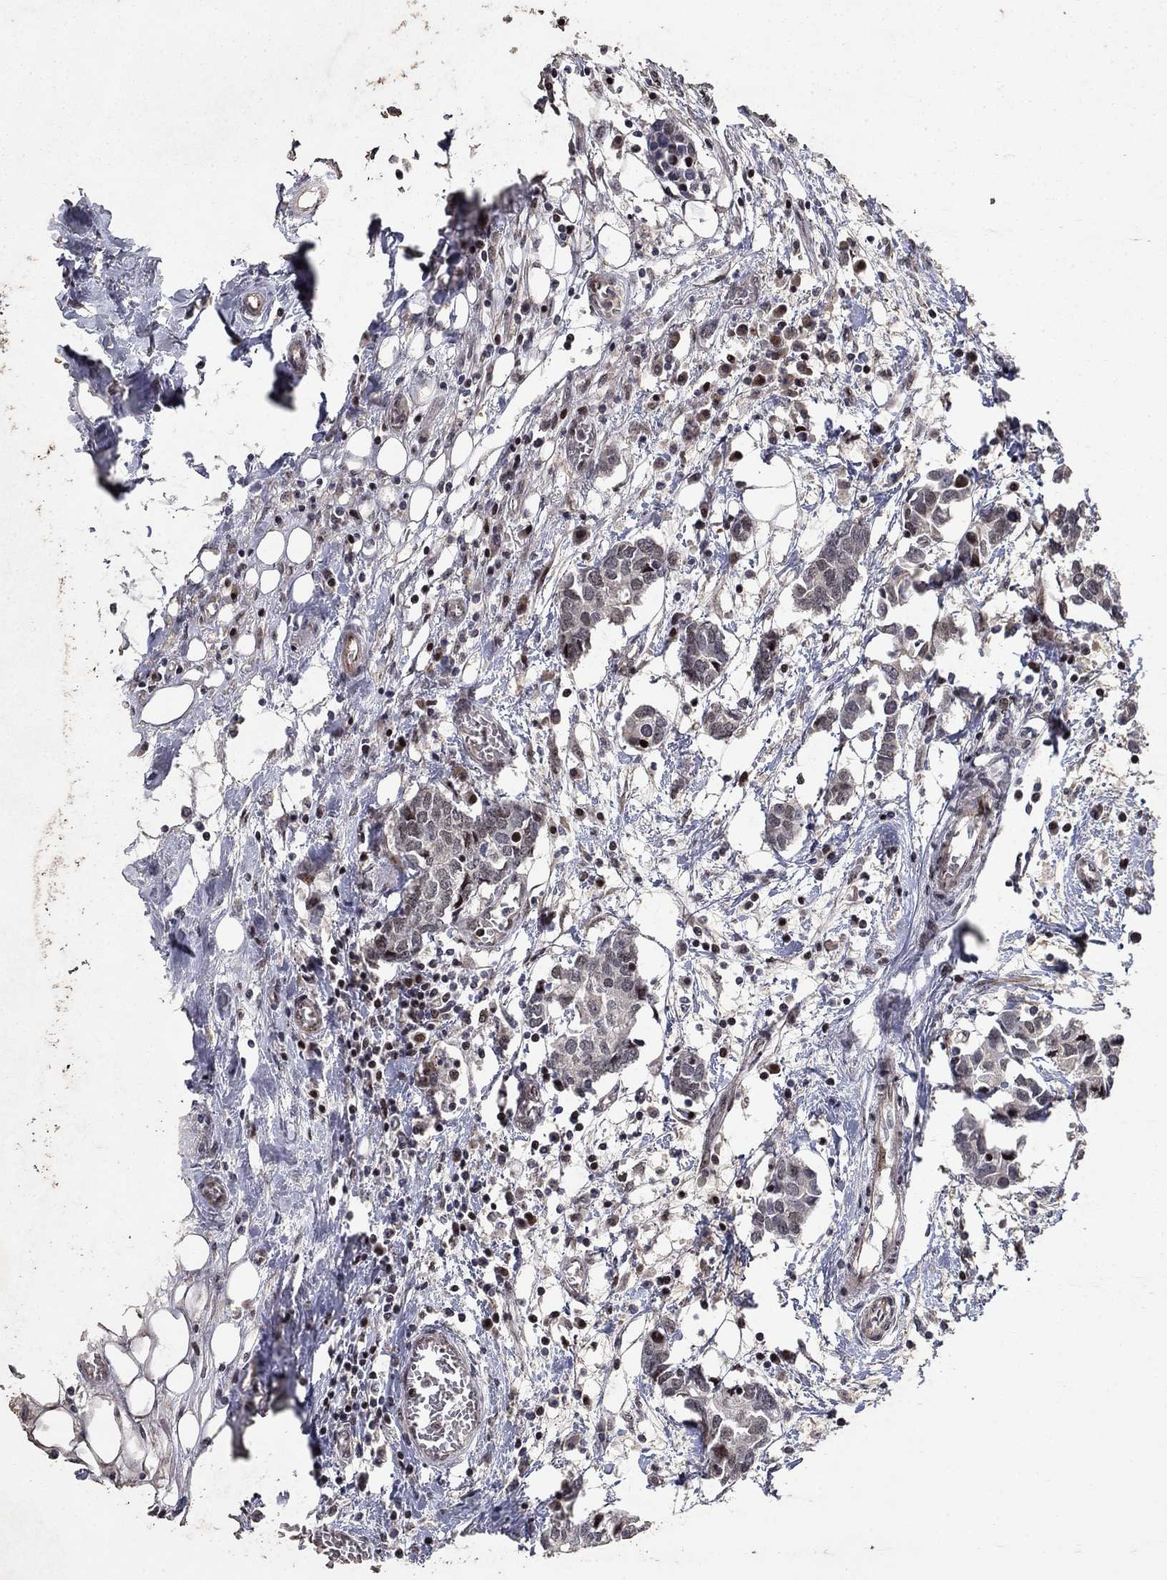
{"staining": {"intensity": "strong", "quantity": "<25%", "location": "nuclear"}, "tissue": "breast cancer", "cell_type": "Tumor cells", "image_type": "cancer", "snomed": [{"axis": "morphology", "description": "Duct carcinoma"}, {"axis": "topography", "description": "Breast"}], "caption": "The photomicrograph displays immunohistochemical staining of breast cancer. There is strong nuclear positivity is present in about <25% of tumor cells.", "gene": "PRICKLE4", "patient": {"sex": "female", "age": 83}}